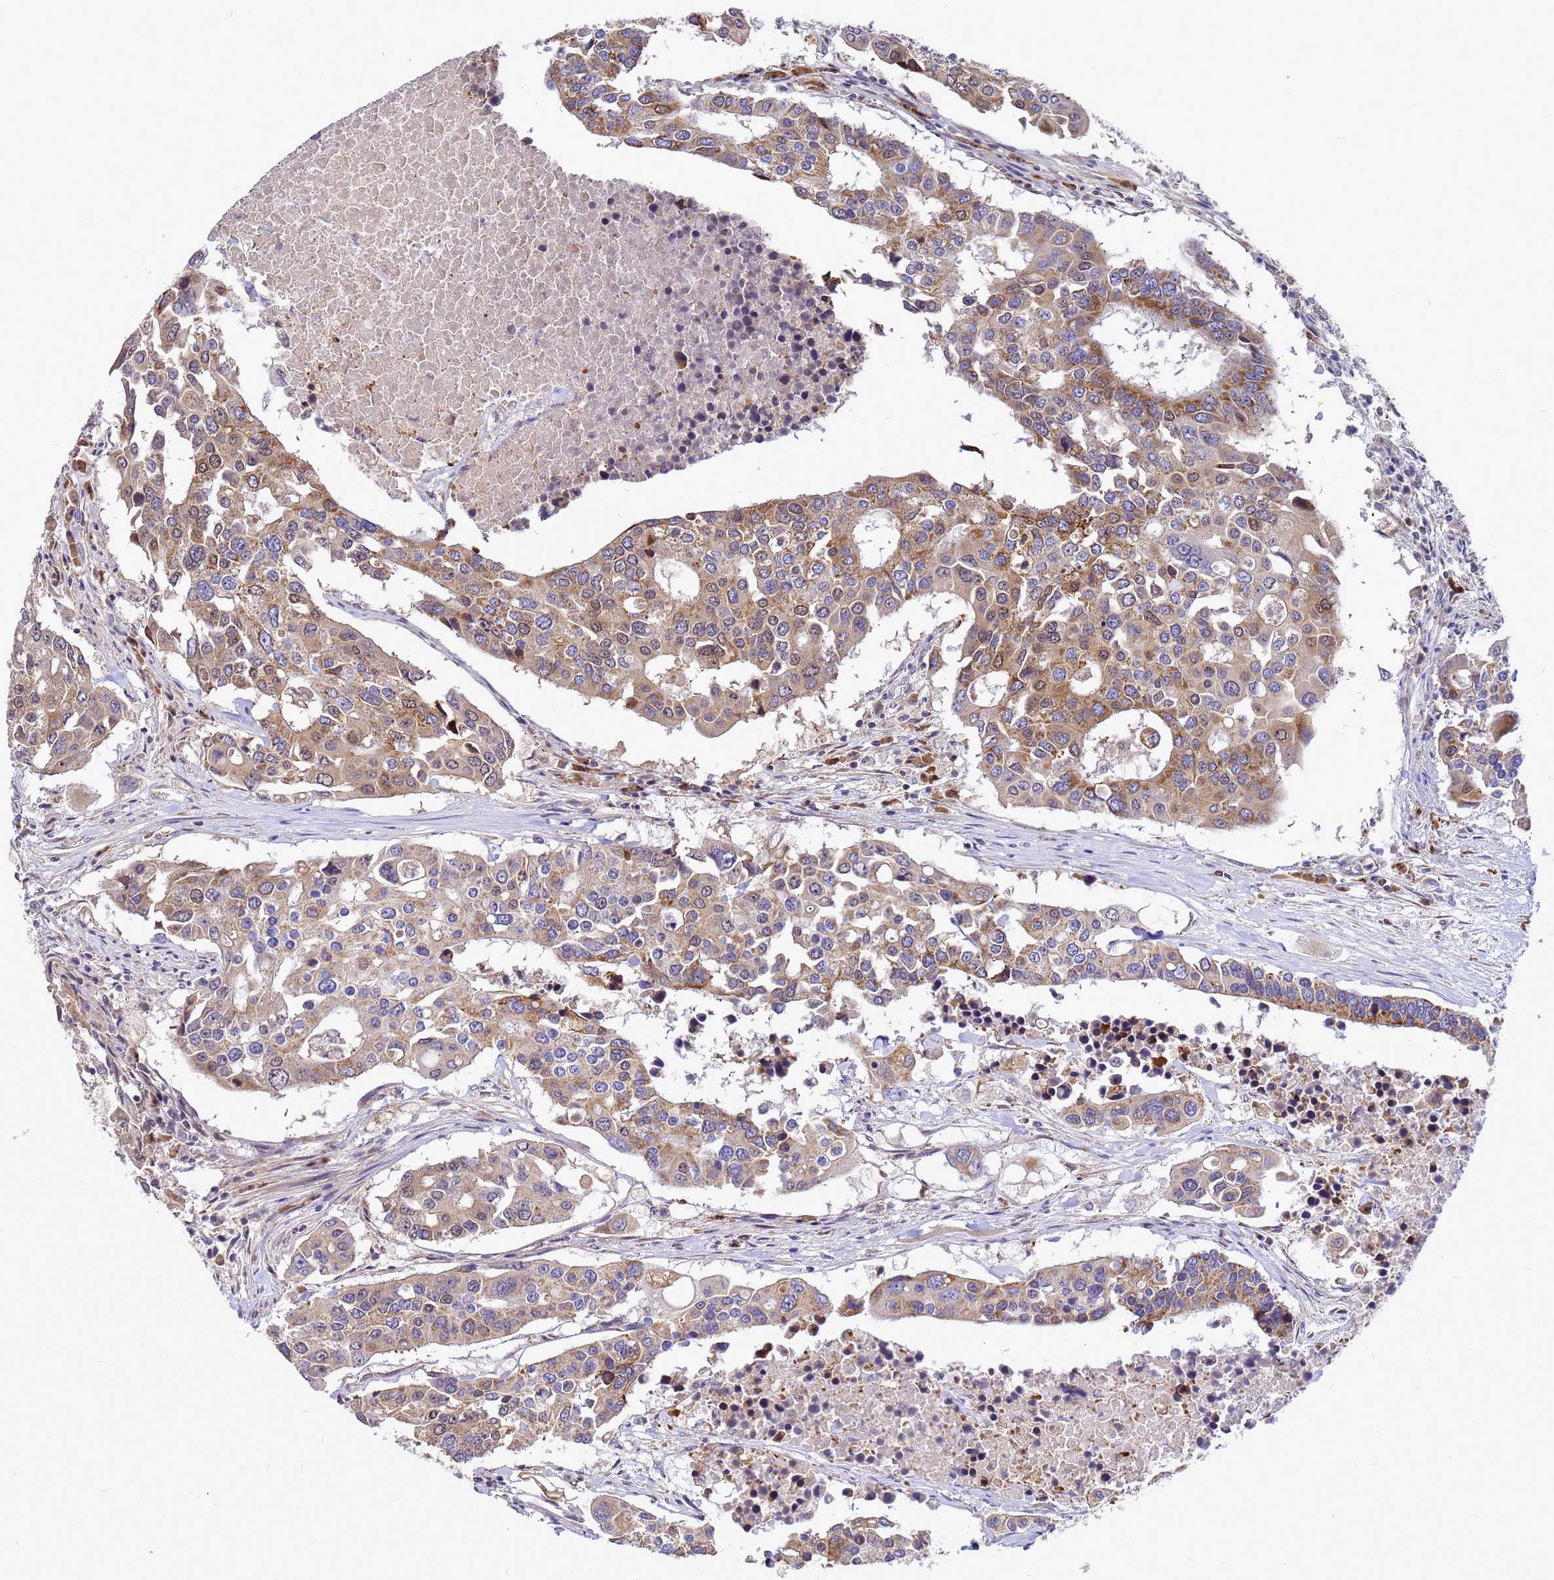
{"staining": {"intensity": "moderate", "quantity": ">75%", "location": "cytoplasmic/membranous"}, "tissue": "colorectal cancer", "cell_type": "Tumor cells", "image_type": "cancer", "snomed": [{"axis": "morphology", "description": "Adenocarcinoma, NOS"}, {"axis": "topography", "description": "Colon"}], "caption": "DAB immunohistochemical staining of human colorectal cancer (adenocarcinoma) exhibits moderate cytoplasmic/membranous protein positivity in about >75% of tumor cells.", "gene": "CMC4", "patient": {"sex": "male", "age": 77}}